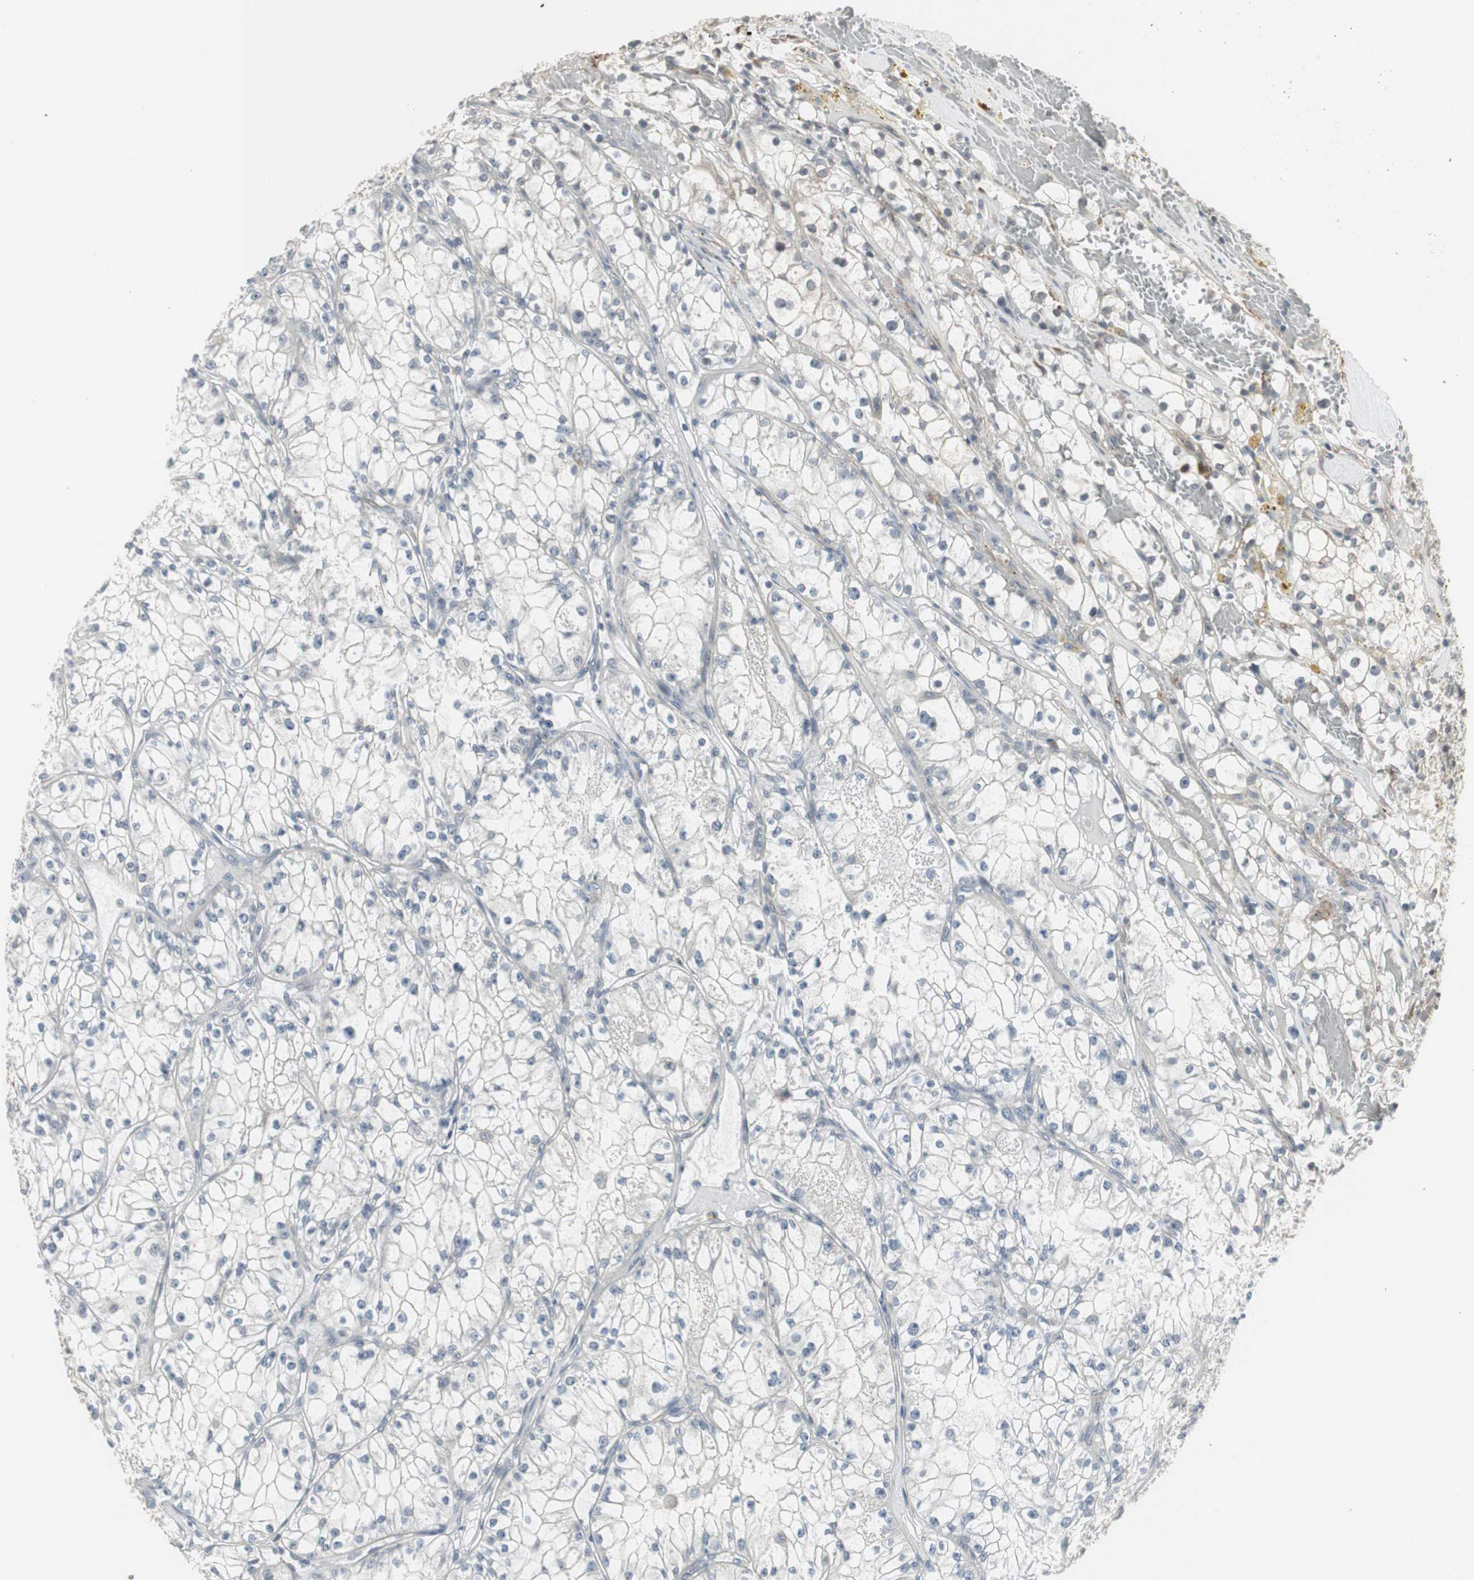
{"staining": {"intensity": "weak", "quantity": "<25%", "location": "cytoplasmic/membranous"}, "tissue": "renal cancer", "cell_type": "Tumor cells", "image_type": "cancer", "snomed": [{"axis": "morphology", "description": "Adenocarcinoma, NOS"}, {"axis": "topography", "description": "Kidney"}], "caption": "A micrograph of renal cancer stained for a protein exhibits no brown staining in tumor cells.", "gene": "SCYL3", "patient": {"sex": "male", "age": 56}}